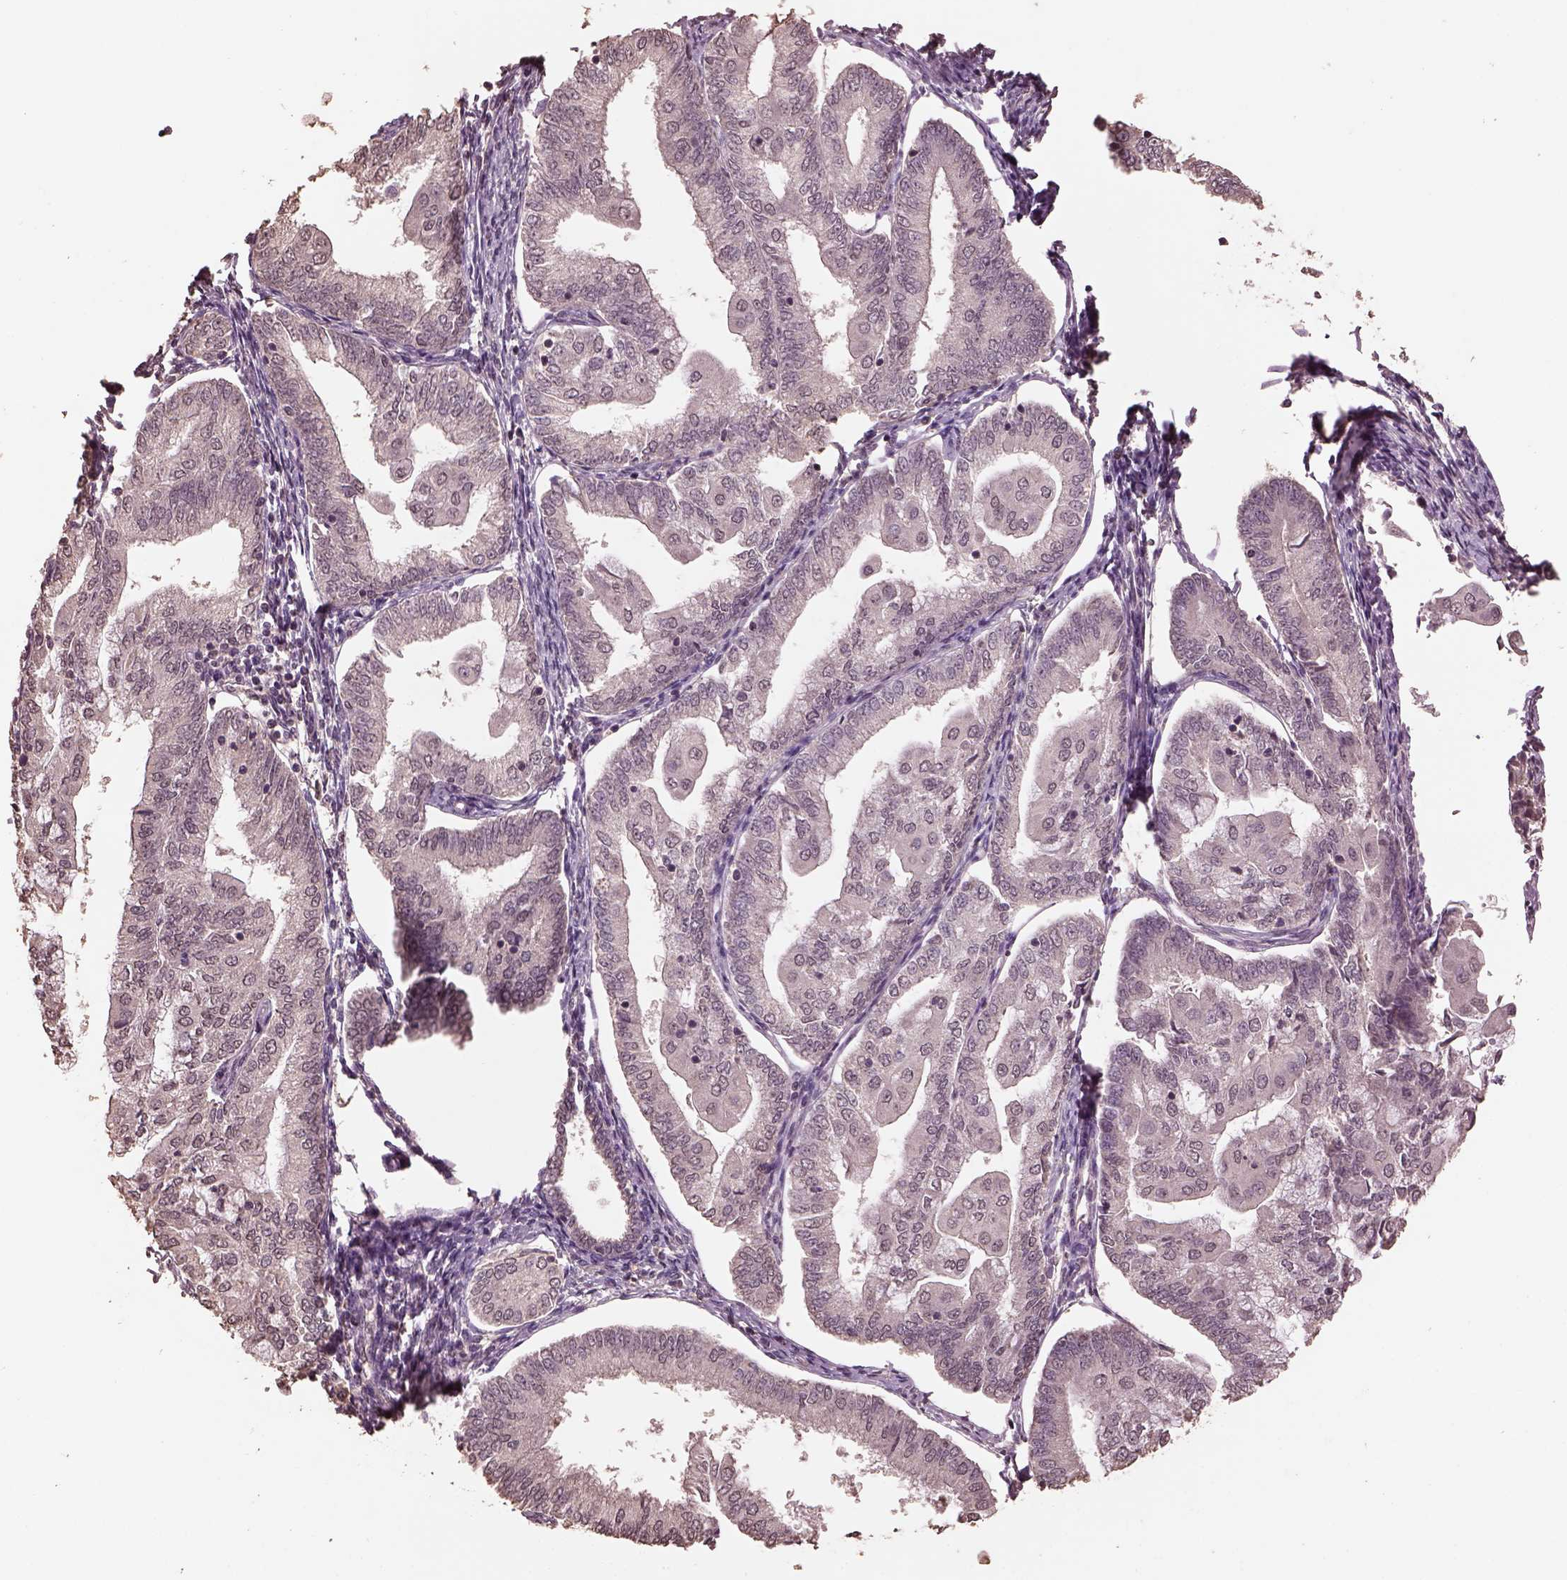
{"staining": {"intensity": "negative", "quantity": "none", "location": "none"}, "tissue": "endometrial cancer", "cell_type": "Tumor cells", "image_type": "cancer", "snomed": [{"axis": "morphology", "description": "Adenocarcinoma, NOS"}, {"axis": "topography", "description": "Endometrium"}], "caption": "Endometrial adenocarcinoma was stained to show a protein in brown. There is no significant expression in tumor cells. (IHC, brightfield microscopy, high magnification).", "gene": "CPT1C", "patient": {"sex": "female", "age": 55}}